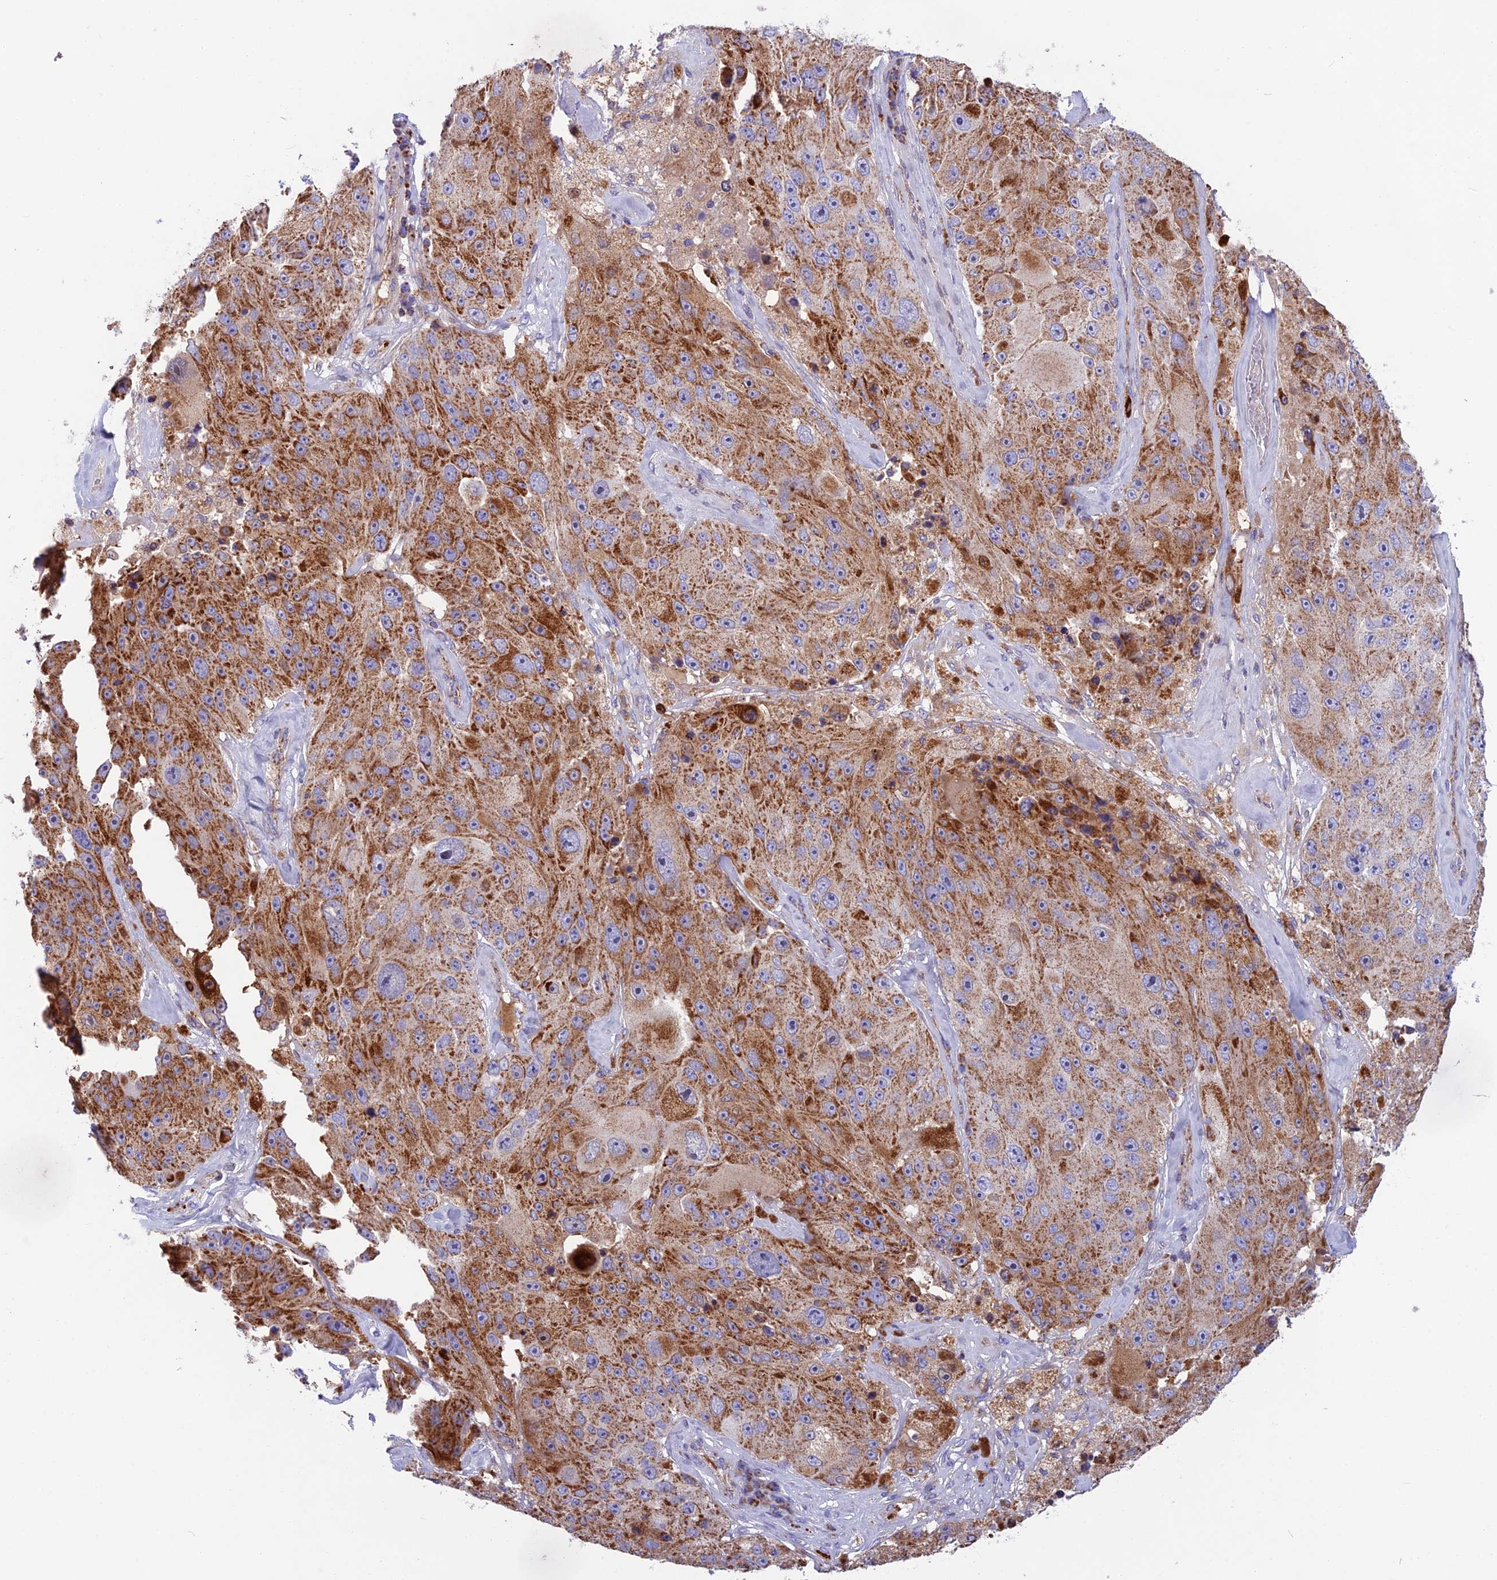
{"staining": {"intensity": "strong", "quantity": ">75%", "location": "cytoplasmic/membranous"}, "tissue": "melanoma", "cell_type": "Tumor cells", "image_type": "cancer", "snomed": [{"axis": "morphology", "description": "Malignant melanoma, Metastatic site"}, {"axis": "topography", "description": "Lymph node"}], "caption": "This photomicrograph reveals melanoma stained with immunohistochemistry (IHC) to label a protein in brown. The cytoplasmic/membranous of tumor cells show strong positivity for the protein. Nuclei are counter-stained blue.", "gene": "CS", "patient": {"sex": "male", "age": 62}}